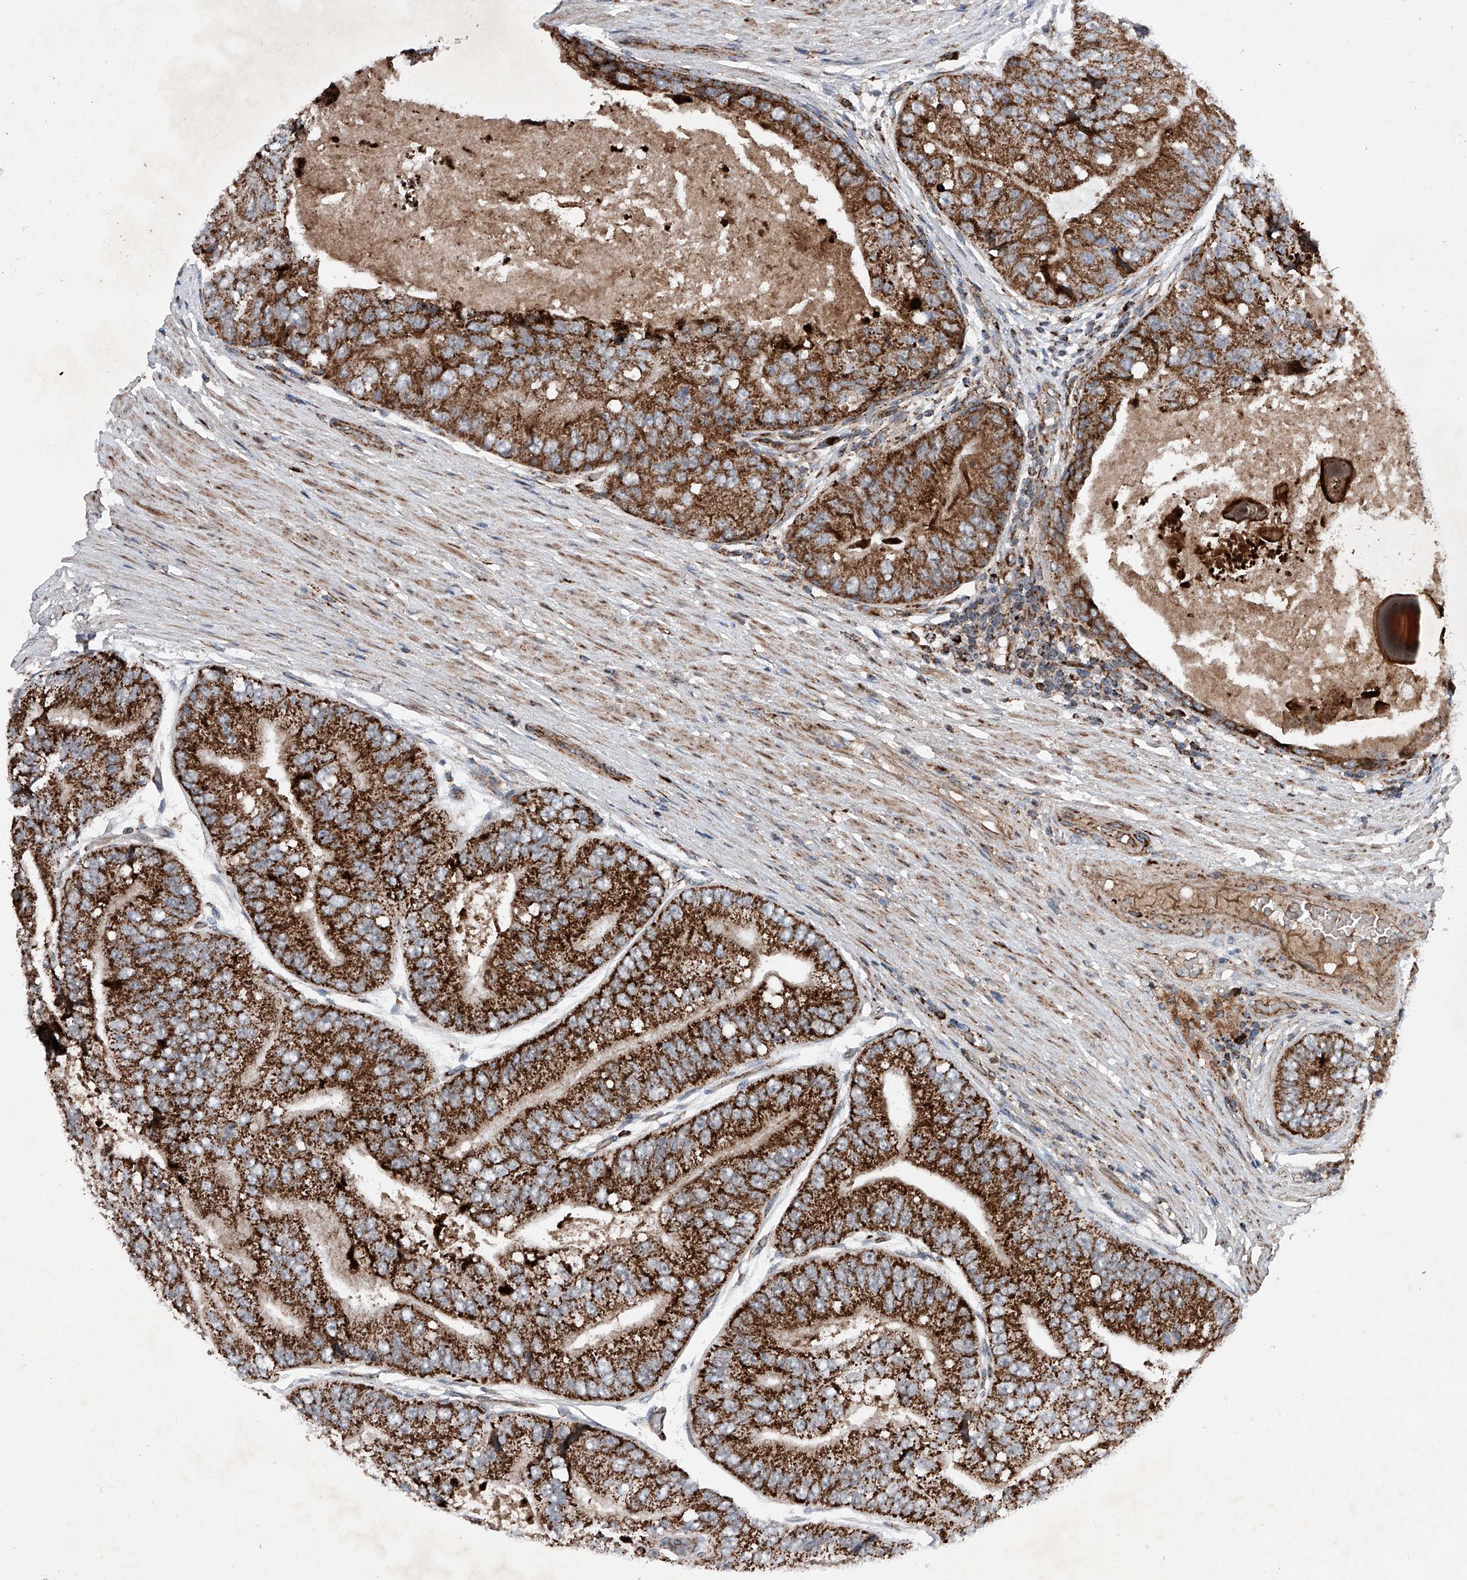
{"staining": {"intensity": "strong", "quantity": ">75%", "location": "cytoplasmic/membranous"}, "tissue": "prostate cancer", "cell_type": "Tumor cells", "image_type": "cancer", "snomed": [{"axis": "morphology", "description": "Adenocarcinoma, High grade"}, {"axis": "topography", "description": "Prostate"}], "caption": "A brown stain highlights strong cytoplasmic/membranous expression of a protein in human prostate cancer tumor cells.", "gene": "DAD1", "patient": {"sex": "male", "age": 70}}